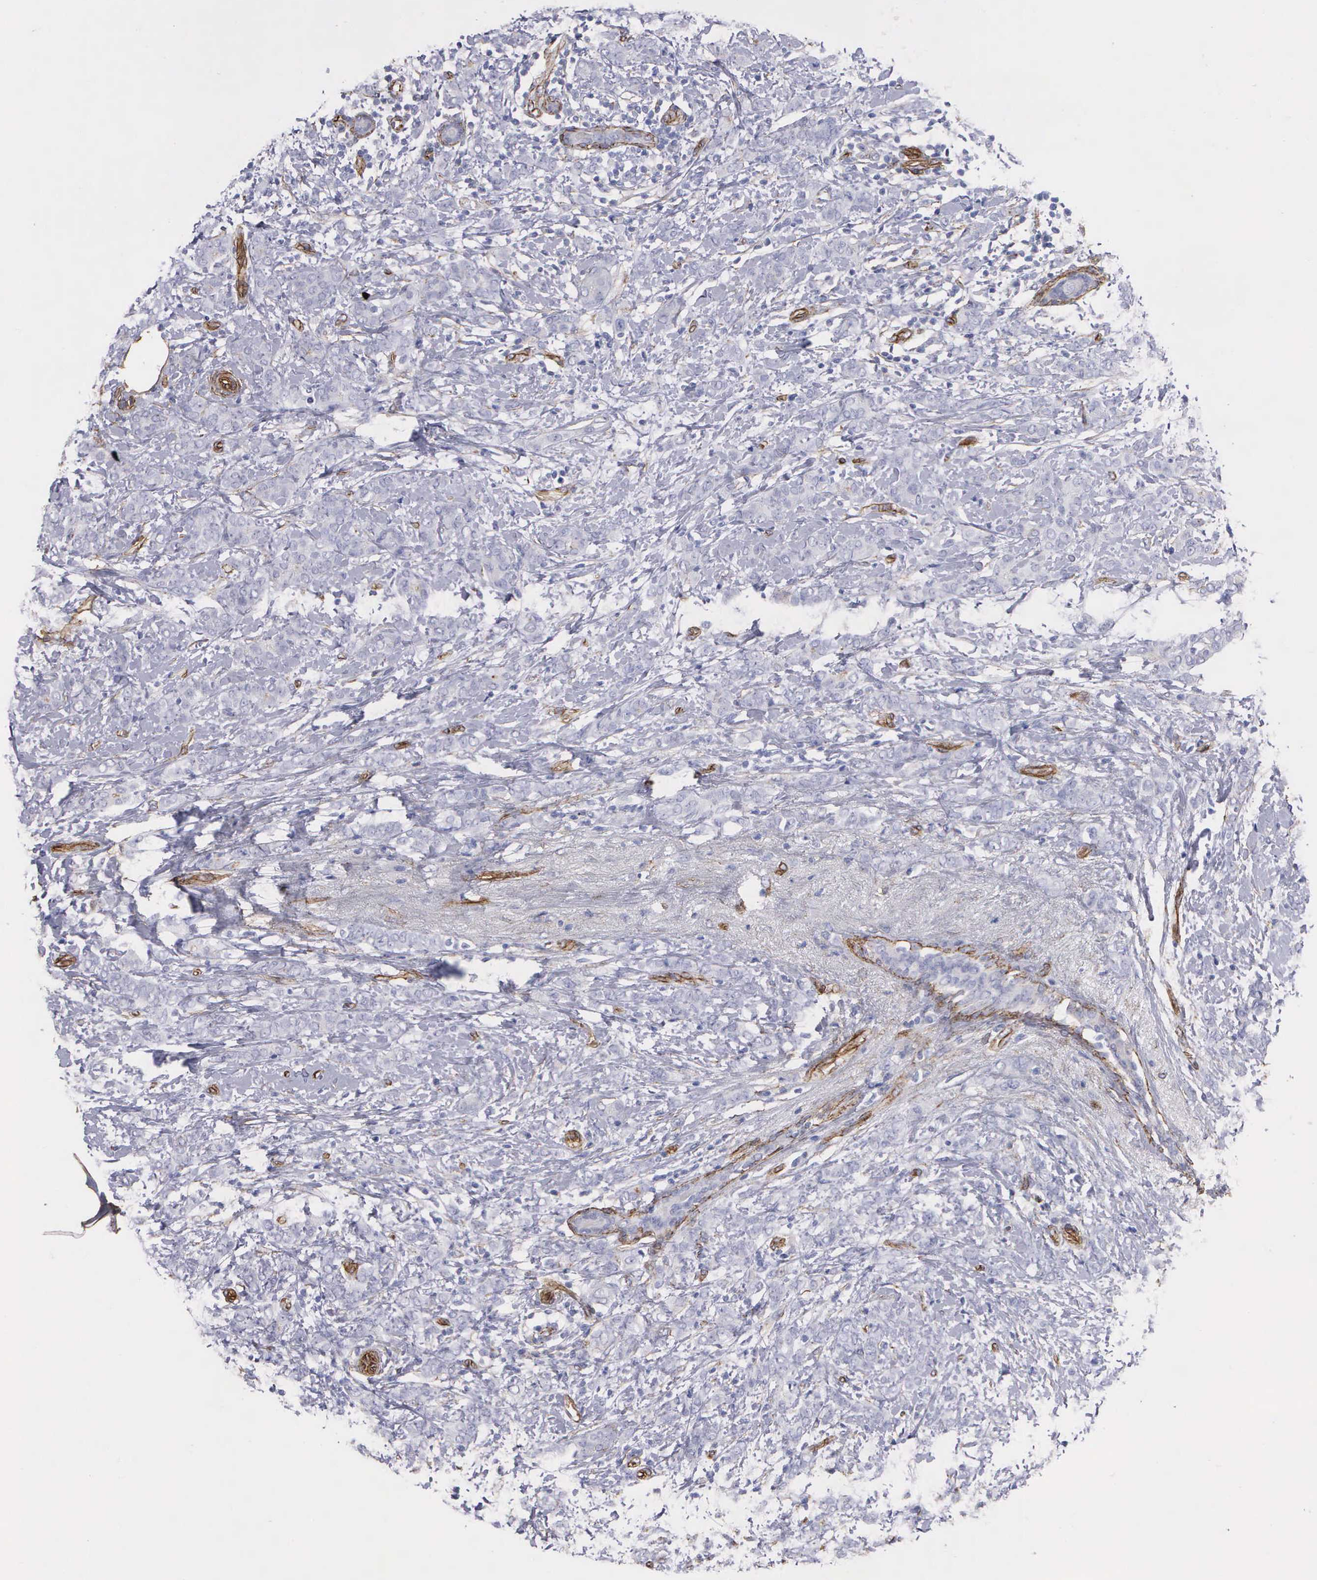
{"staining": {"intensity": "negative", "quantity": "none", "location": "none"}, "tissue": "breast cancer", "cell_type": "Tumor cells", "image_type": "cancer", "snomed": [{"axis": "morphology", "description": "Duct carcinoma"}, {"axis": "topography", "description": "Breast"}], "caption": "DAB (3,3'-diaminobenzidine) immunohistochemical staining of human breast invasive ductal carcinoma shows no significant expression in tumor cells.", "gene": "MAGEB10", "patient": {"sex": "female", "age": 53}}